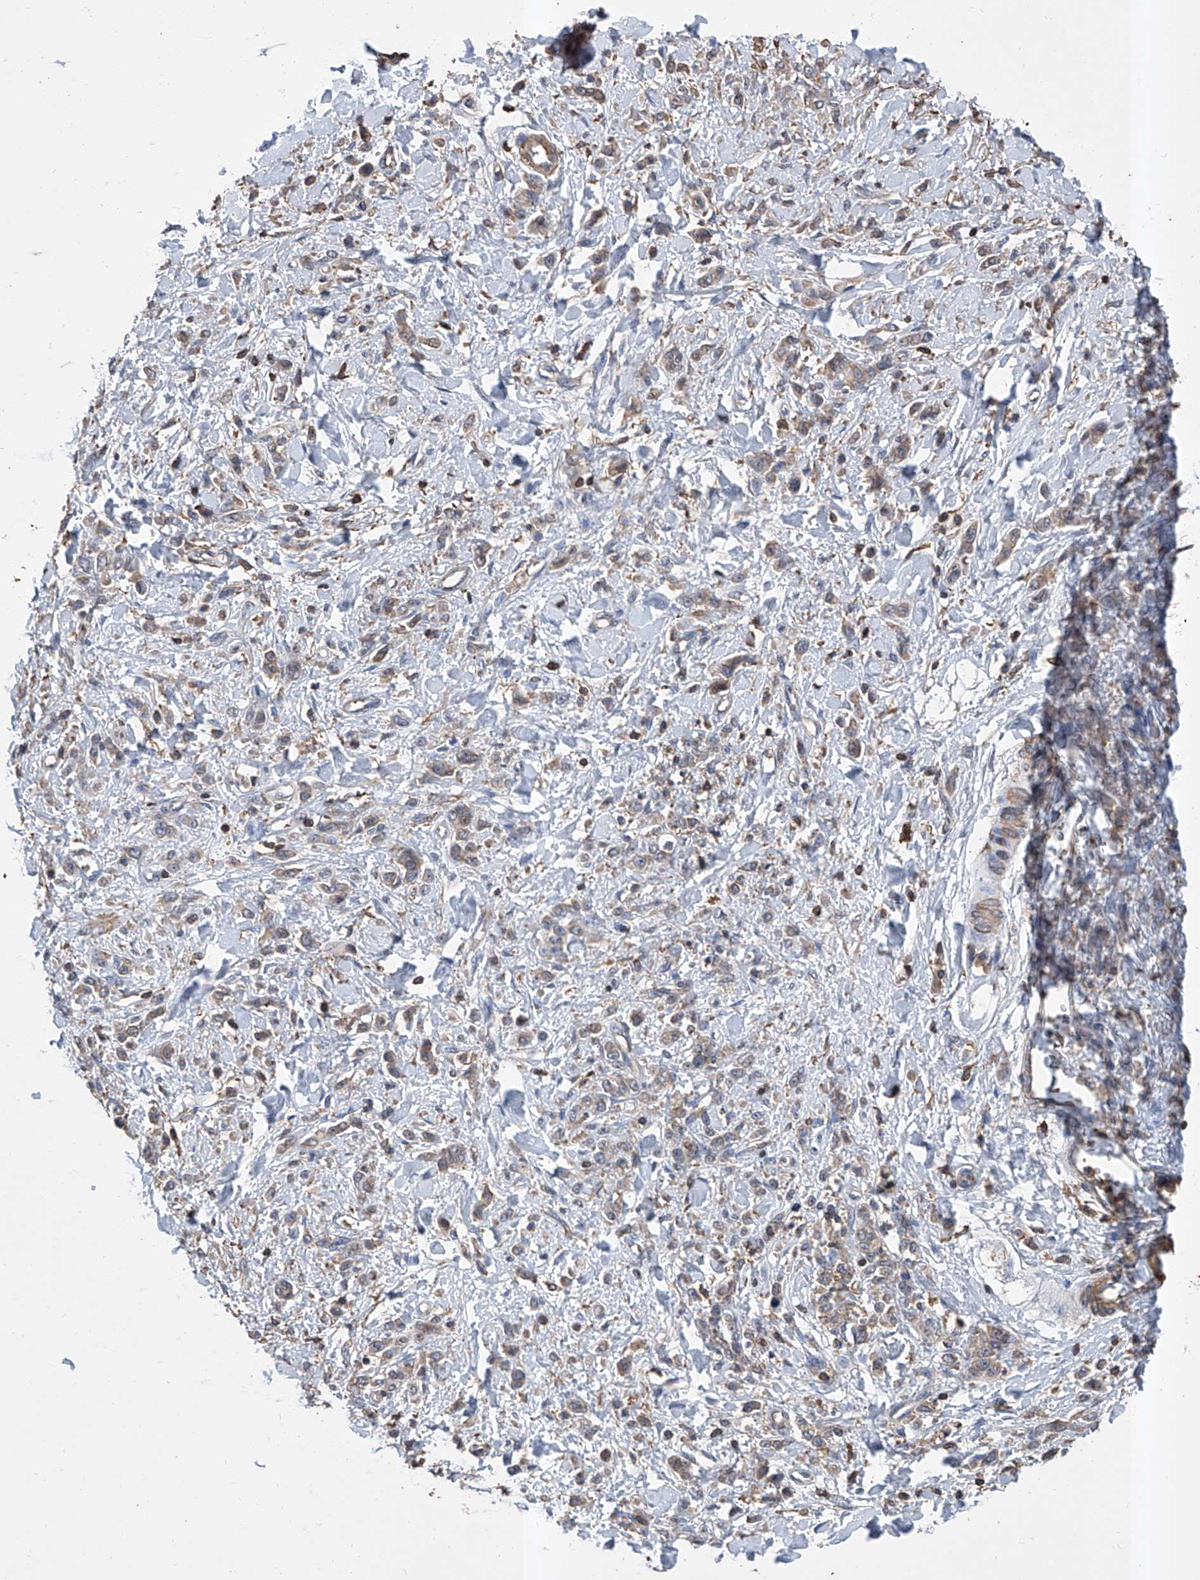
{"staining": {"intensity": "weak", "quantity": "25%-75%", "location": "cytoplasmic/membranous"}, "tissue": "stomach cancer", "cell_type": "Tumor cells", "image_type": "cancer", "snomed": [{"axis": "morphology", "description": "Normal tissue, NOS"}, {"axis": "morphology", "description": "Adenocarcinoma, NOS"}, {"axis": "topography", "description": "Stomach"}], "caption": "Immunohistochemical staining of adenocarcinoma (stomach) displays weak cytoplasmic/membranous protein staining in about 25%-75% of tumor cells.", "gene": "GPT", "patient": {"sex": "male", "age": 82}}